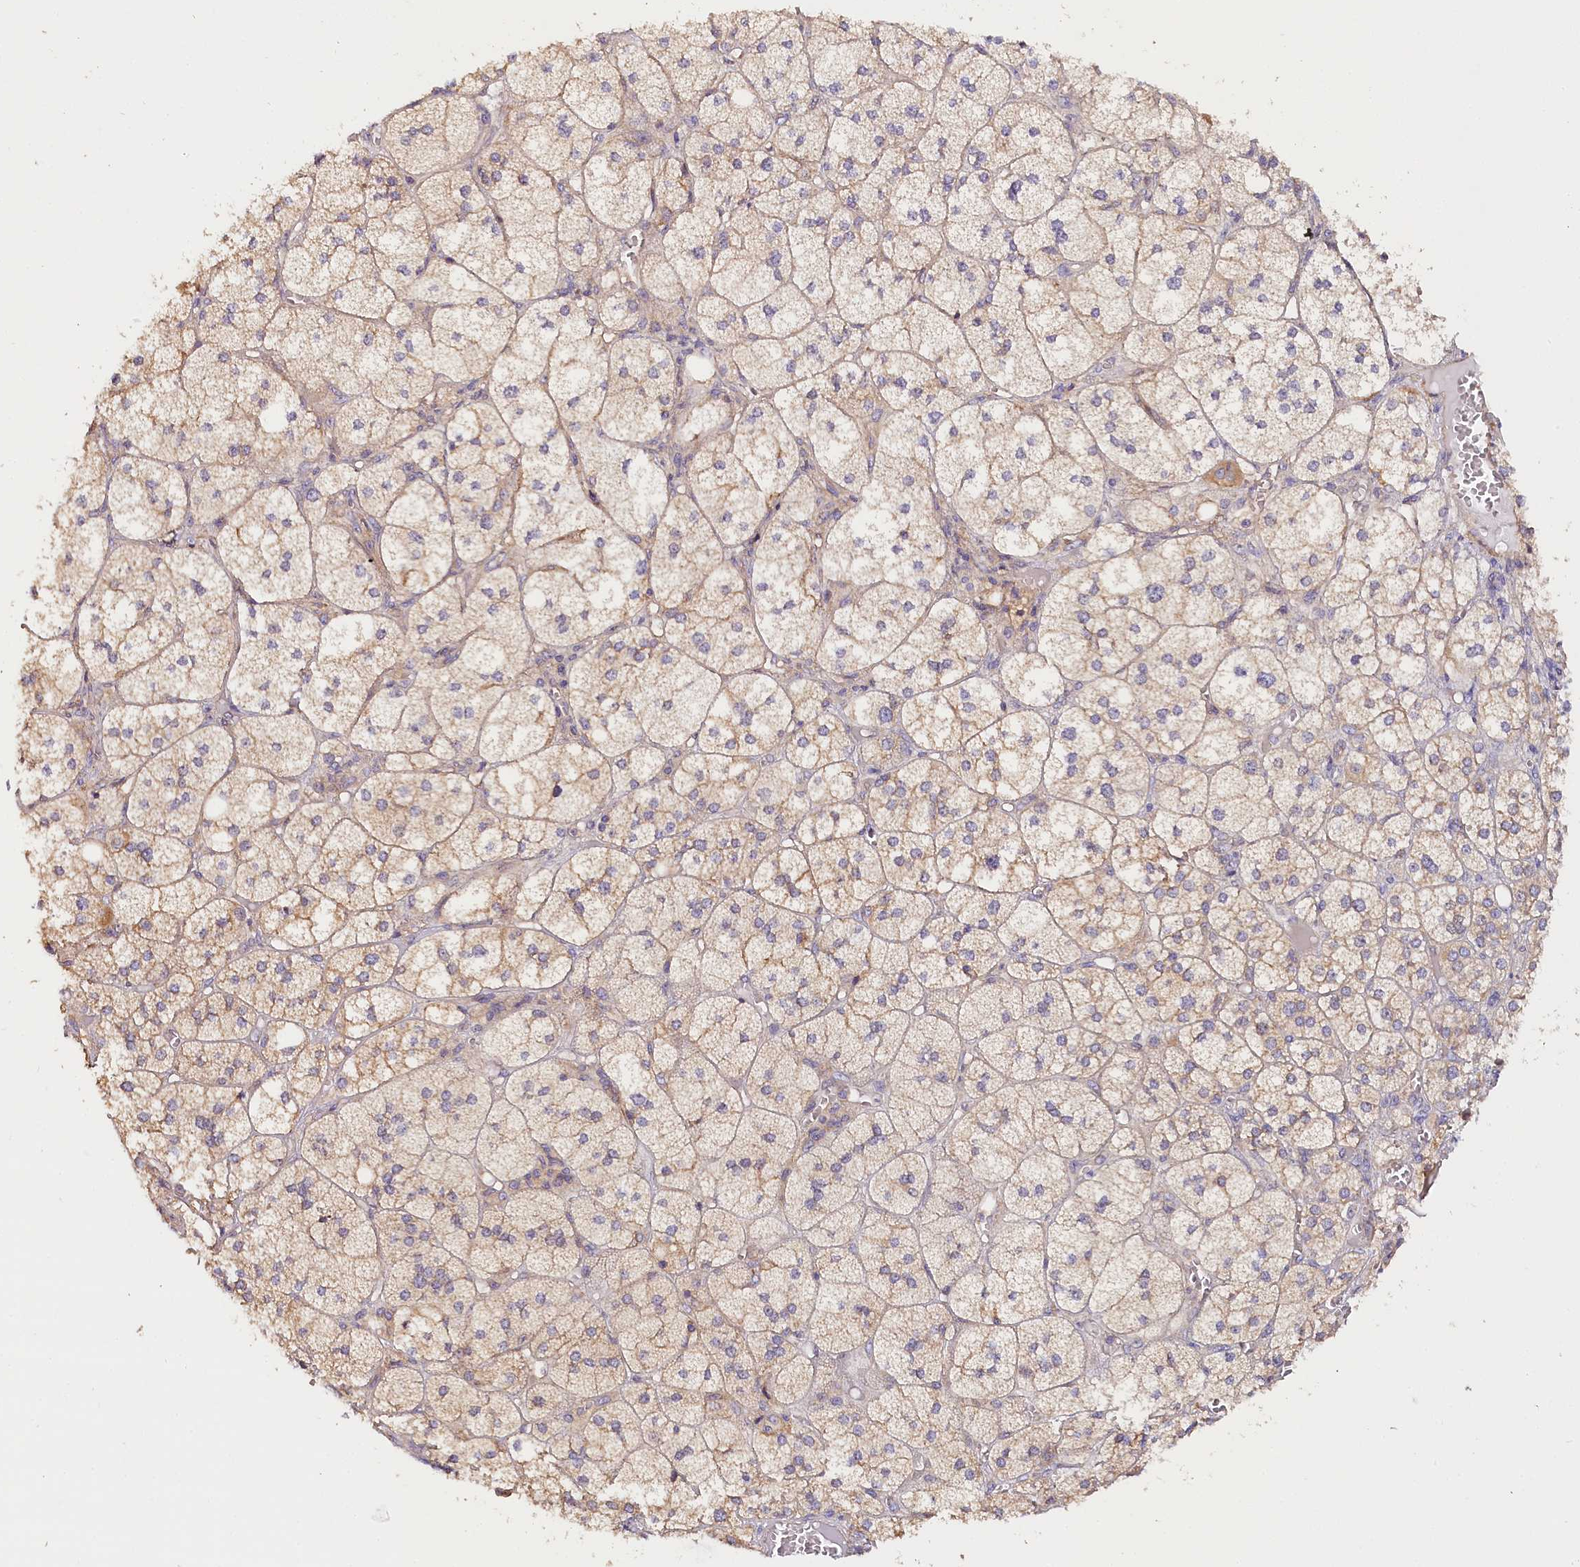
{"staining": {"intensity": "weak", "quantity": ">75%", "location": "cytoplasmic/membranous"}, "tissue": "adrenal gland", "cell_type": "Glandular cells", "image_type": "normal", "snomed": [{"axis": "morphology", "description": "Normal tissue, NOS"}, {"axis": "topography", "description": "Adrenal gland"}], "caption": "High-power microscopy captured an immunohistochemistry photomicrograph of normal adrenal gland, revealing weak cytoplasmic/membranous positivity in approximately >75% of glandular cells. (IHC, brightfield microscopy, high magnification).", "gene": "KATNB1", "patient": {"sex": "female", "age": 61}}